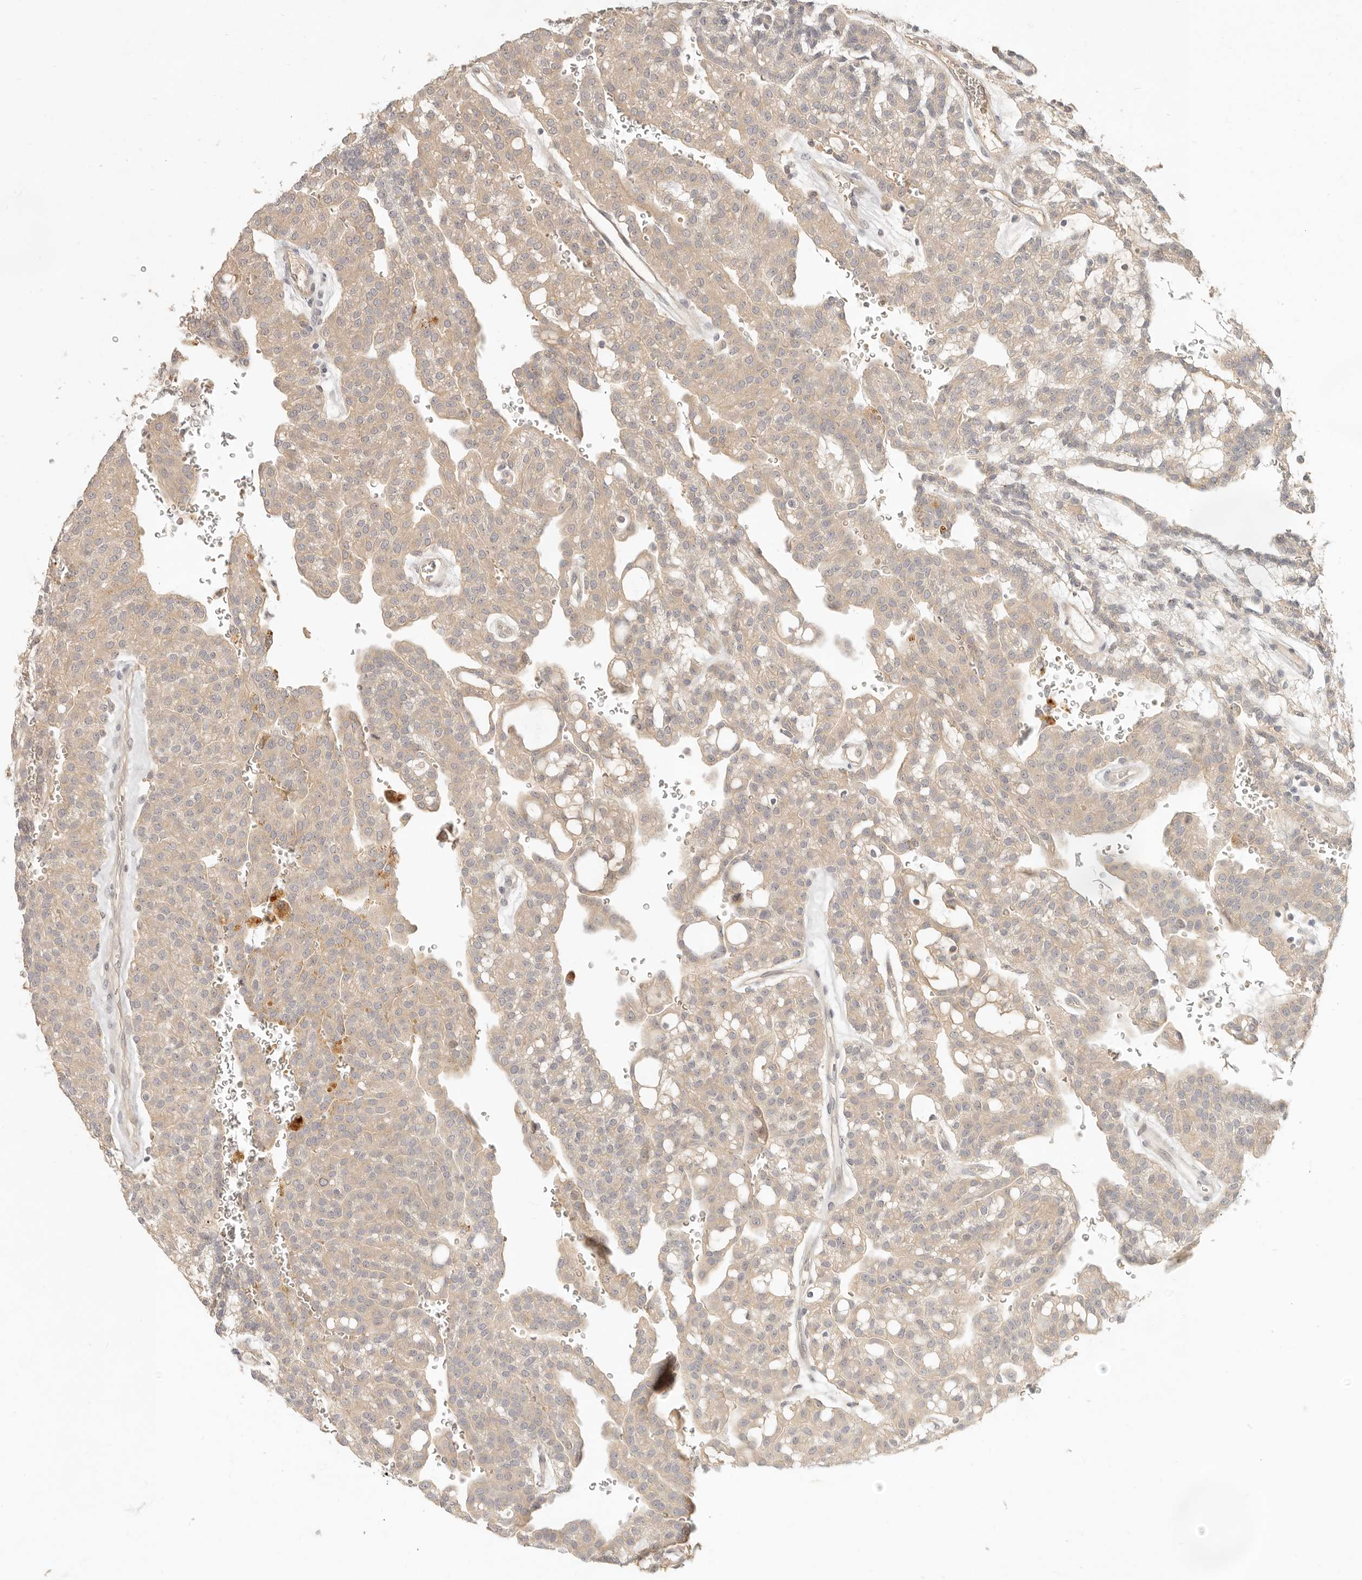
{"staining": {"intensity": "weak", "quantity": ">75%", "location": "cytoplasmic/membranous"}, "tissue": "renal cancer", "cell_type": "Tumor cells", "image_type": "cancer", "snomed": [{"axis": "morphology", "description": "Adenocarcinoma, NOS"}, {"axis": "topography", "description": "Kidney"}], "caption": "Renal adenocarcinoma was stained to show a protein in brown. There is low levels of weak cytoplasmic/membranous staining in about >75% of tumor cells.", "gene": "UBXN11", "patient": {"sex": "male", "age": 63}}